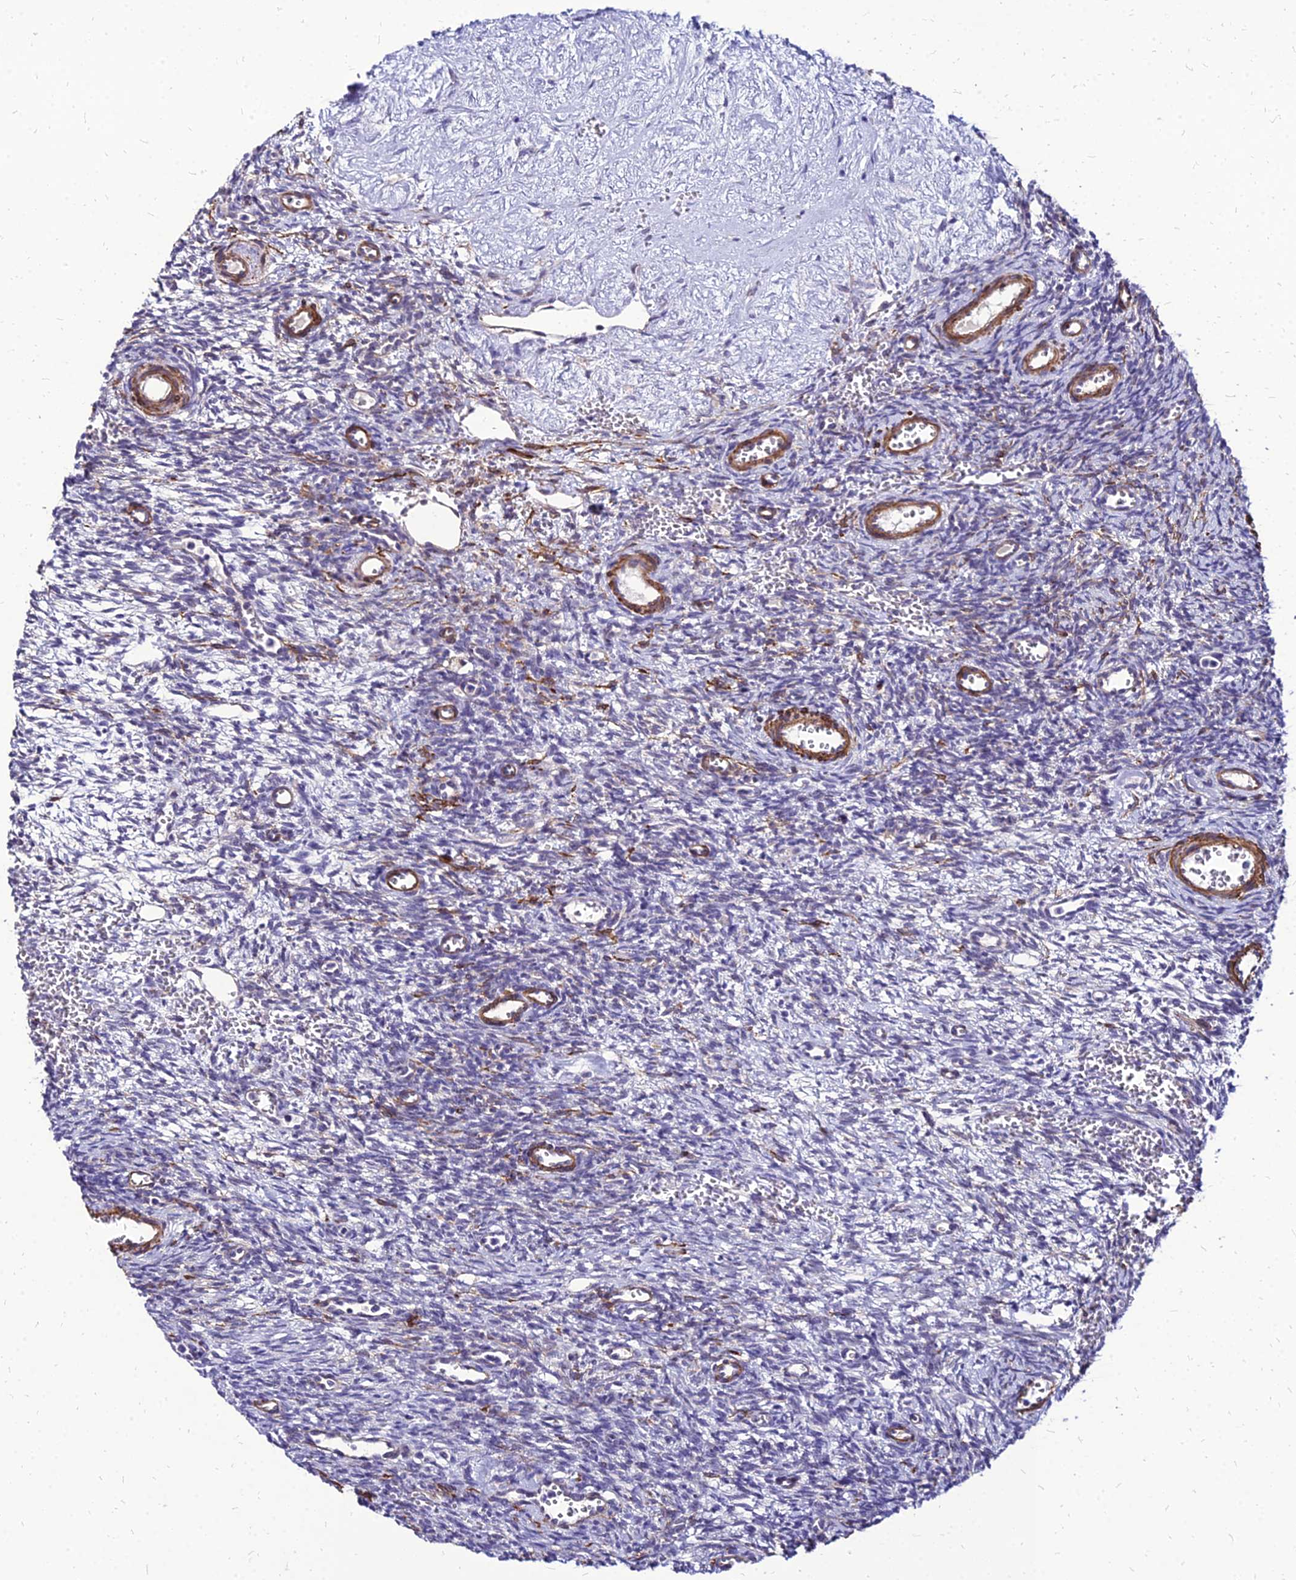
{"staining": {"intensity": "weak", "quantity": "<25%", "location": "cytoplasmic/membranous"}, "tissue": "ovary", "cell_type": "Ovarian stroma cells", "image_type": "normal", "snomed": [{"axis": "morphology", "description": "Normal tissue, NOS"}, {"axis": "topography", "description": "Ovary"}], "caption": "A high-resolution image shows IHC staining of unremarkable ovary, which shows no significant positivity in ovarian stroma cells.", "gene": "YEATS2", "patient": {"sex": "female", "age": 39}}